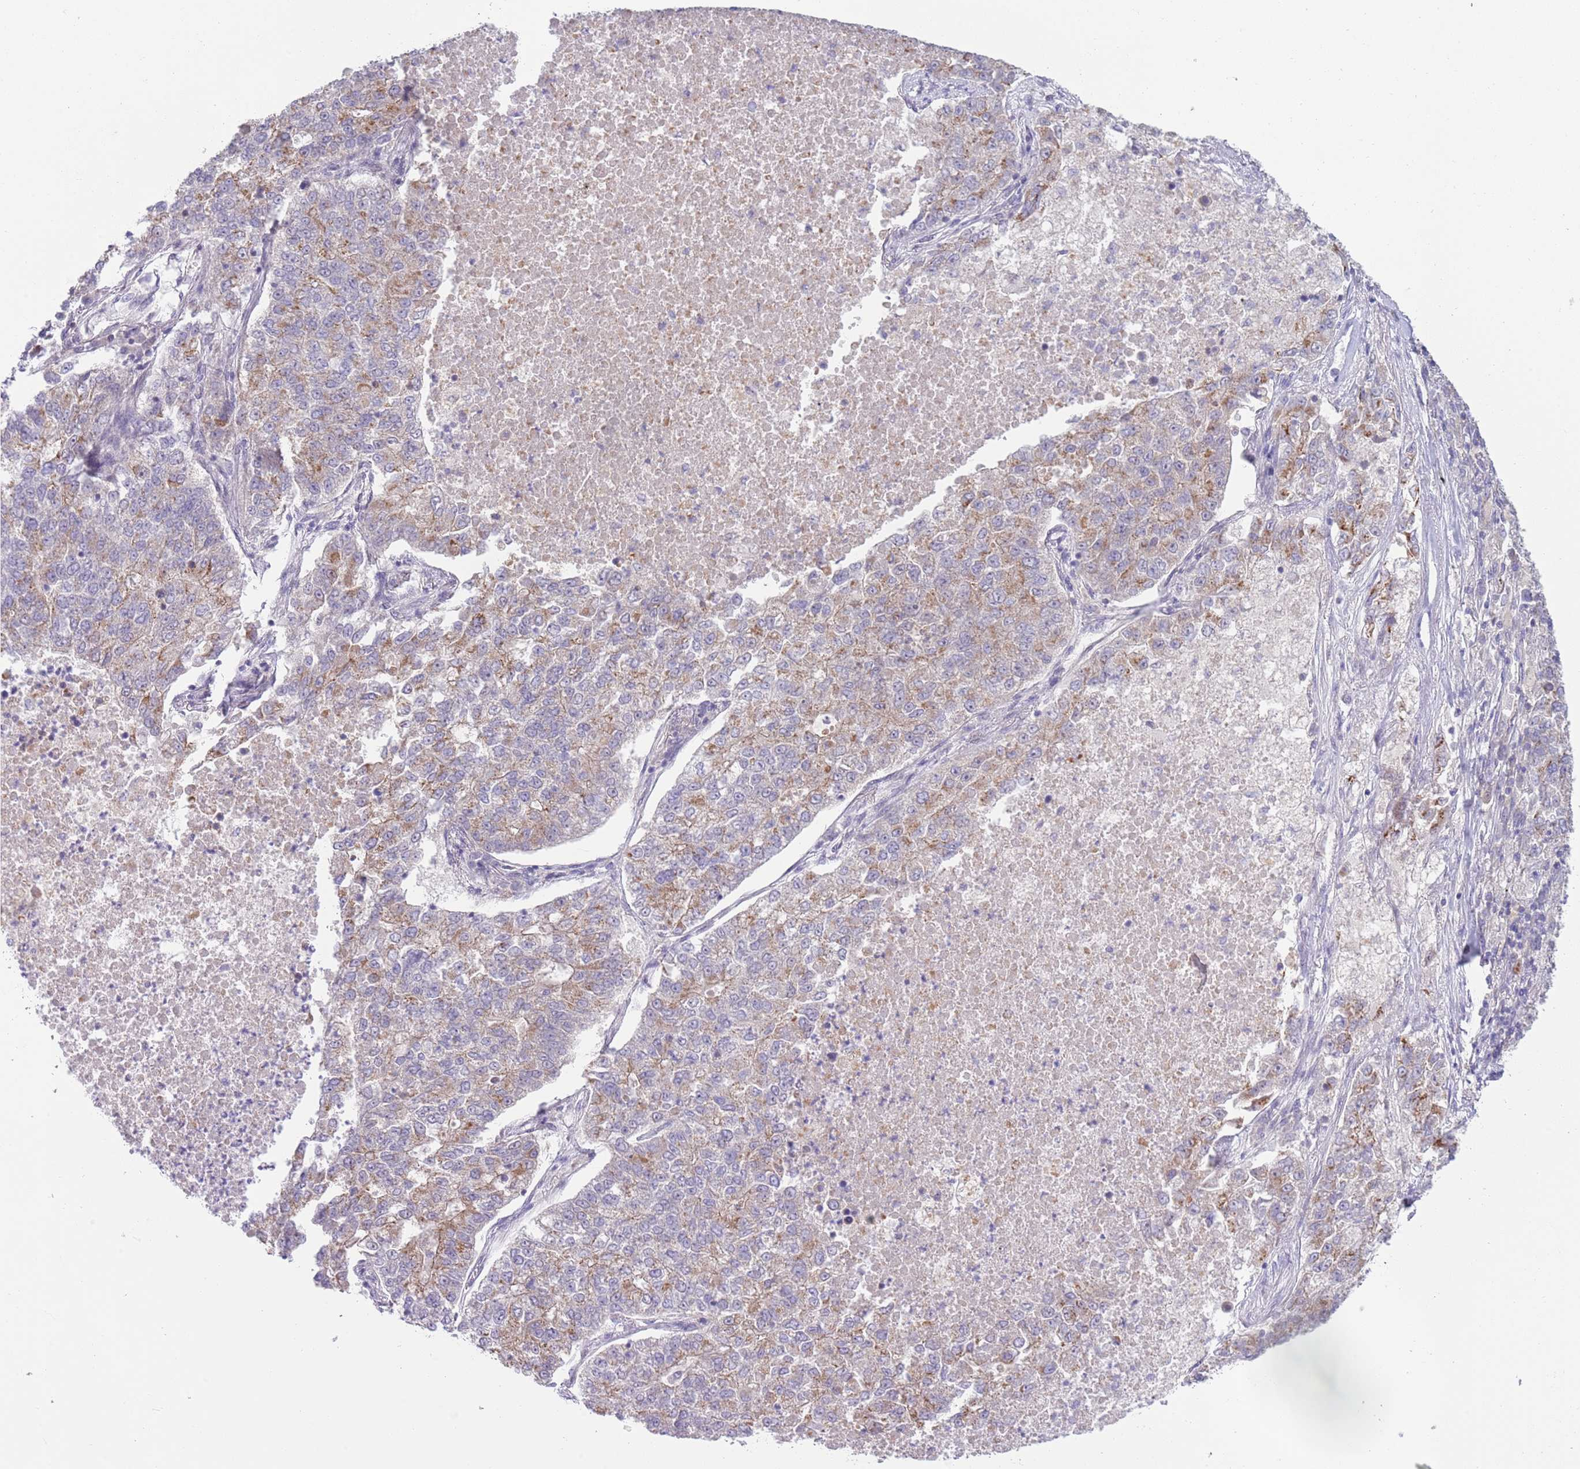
{"staining": {"intensity": "moderate", "quantity": "25%-75%", "location": "cytoplasmic/membranous"}, "tissue": "lung cancer", "cell_type": "Tumor cells", "image_type": "cancer", "snomed": [{"axis": "morphology", "description": "Adenocarcinoma, NOS"}, {"axis": "topography", "description": "Lung"}], "caption": "Protein expression analysis of adenocarcinoma (lung) reveals moderate cytoplasmic/membranous positivity in approximately 25%-75% of tumor cells.", "gene": "TM2D1", "patient": {"sex": "male", "age": 49}}